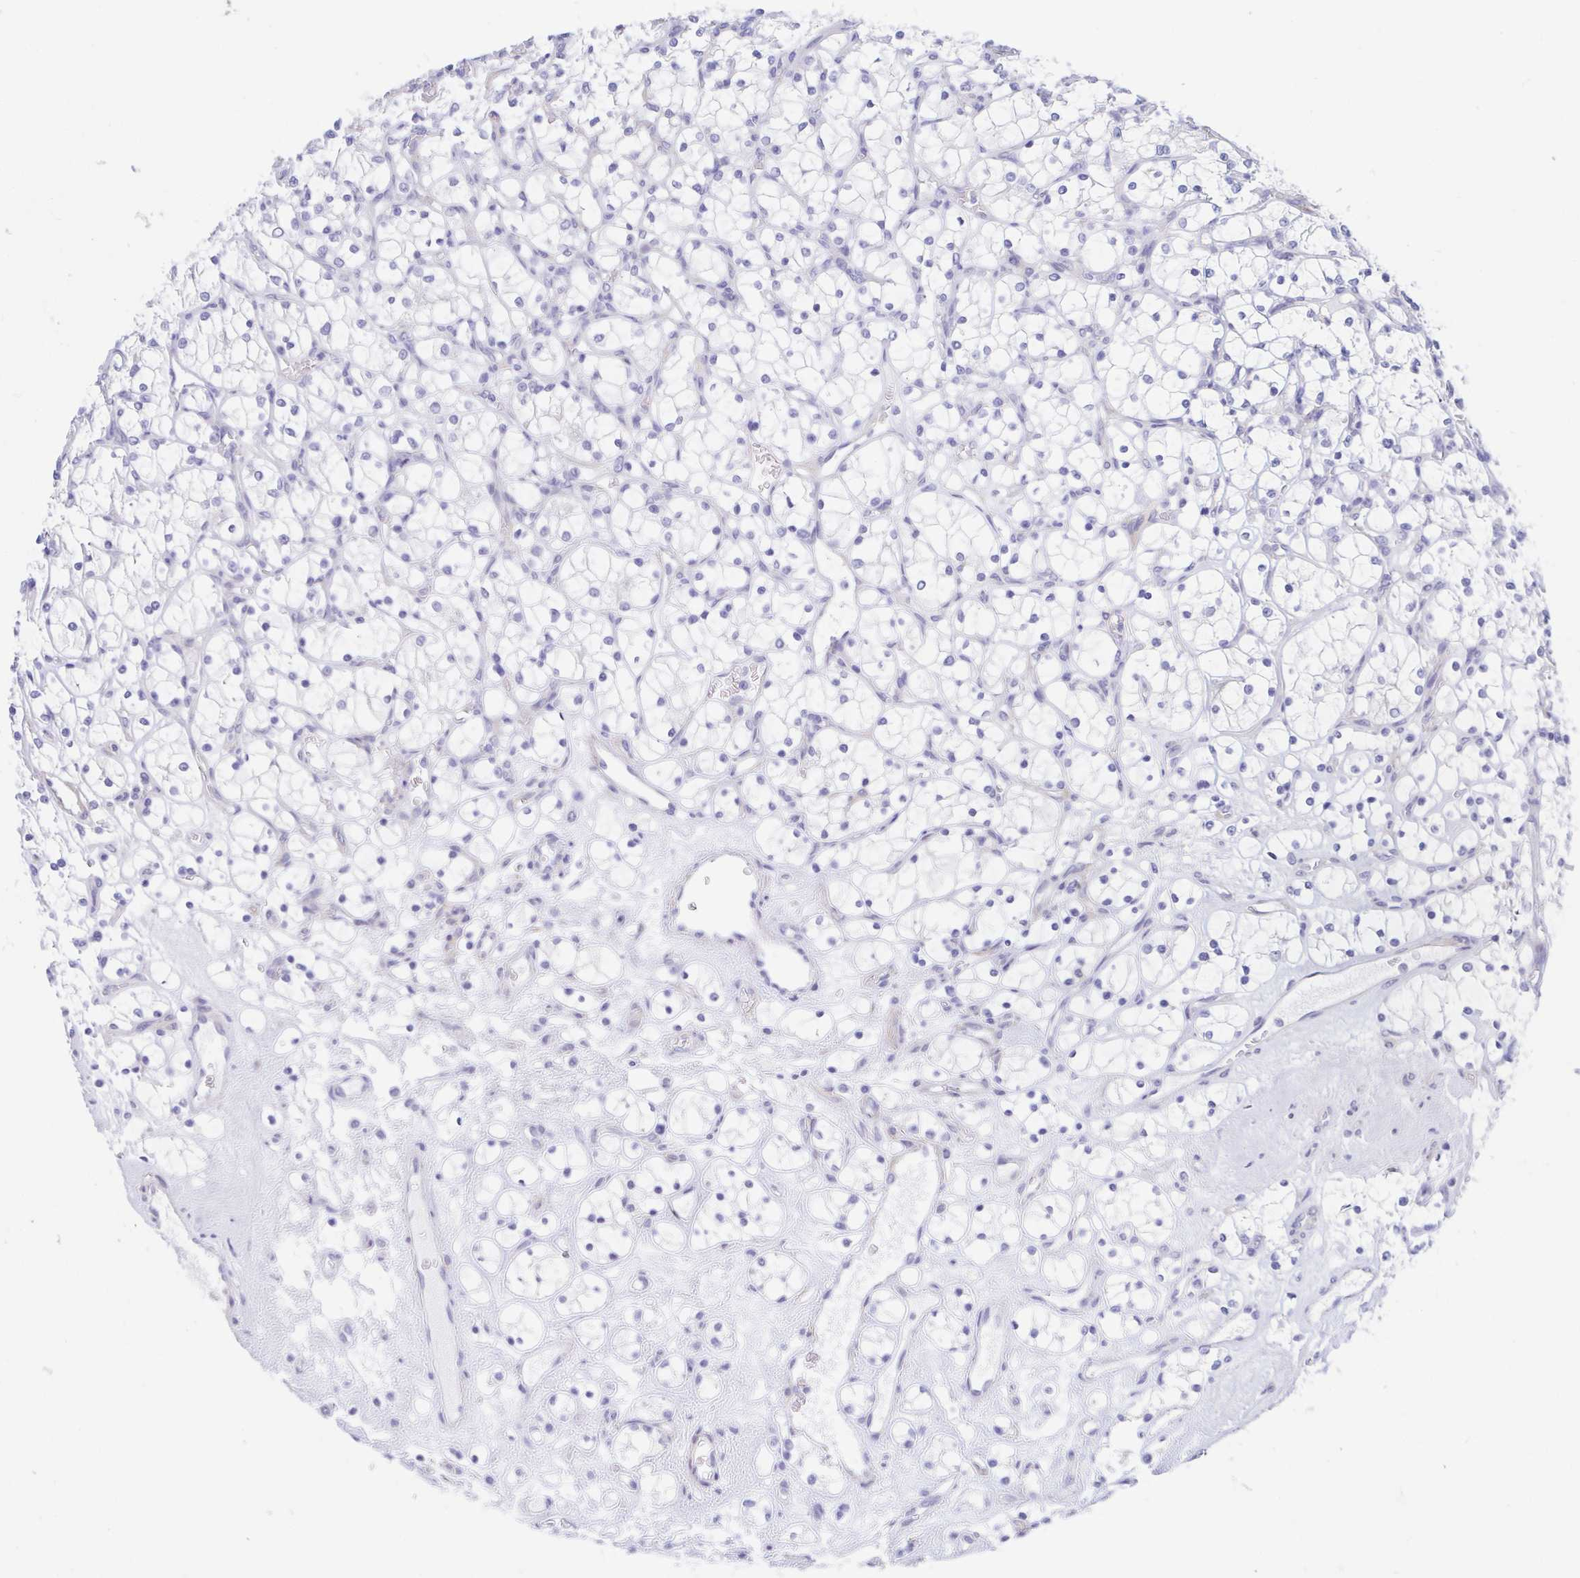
{"staining": {"intensity": "negative", "quantity": "none", "location": "none"}, "tissue": "renal cancer", "cell_type": "Tumor cells", "image_type": "cancer", "snomed": [{"axis": "morphology", "description": "Adenocarcinoma, NOS"}, {"axis": "topography", "description": "Kidney"}], "caption": "Immunohistochemical staining of renal cancer (adenocarcinoma) demonstrates no significant expression in tumor cells. Brightfield microscopy of IHC stained with DAB (brown) and hematoxylin (blue), captured at high magnification.", "gene": "MUCL3", "patient": {"sex": "female", "age": 69}}